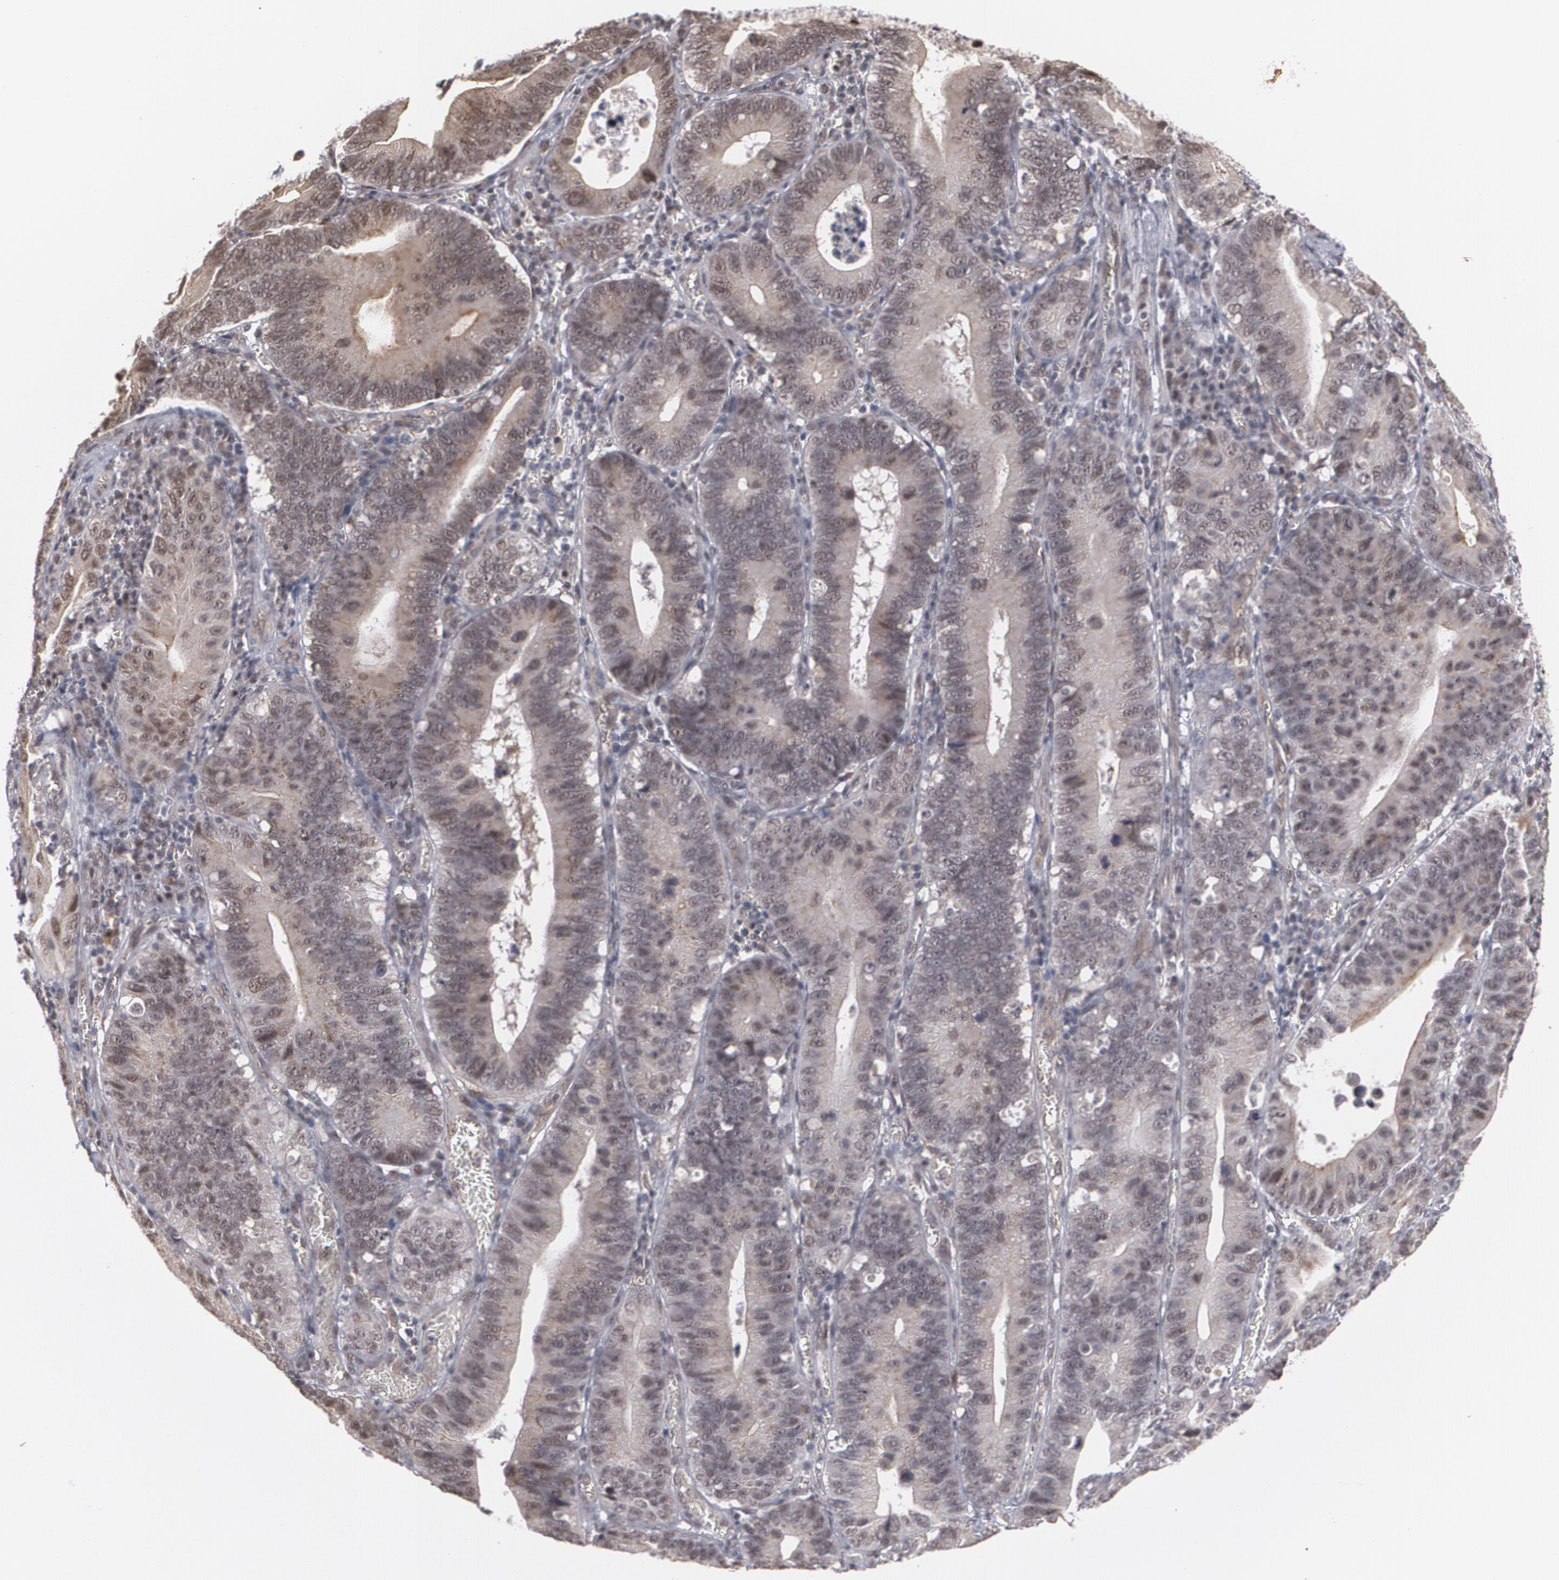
{"staining": {"intensity": "weak", "quantity": "25%-75%", "location": "cytoplasmic/membranous,nuclear"}, "tissue": "stomach cancer", "cell_type": "Tumor cells", "image_type": "cancer", "snomed": [{"axis": "morphology", "description": "Adenocarcinoma, NOS"}, {"axis": "topography", "description": "Stomach"}, {"axis": "topography", "description": "Gastric cardia"}], "caption": "Human stomach adenocarcinoma stained with a protein marker reveals weak staining in tumor cells.", "gene": "ZNF75A", "patient": {"sex": "male", "age": 59}}